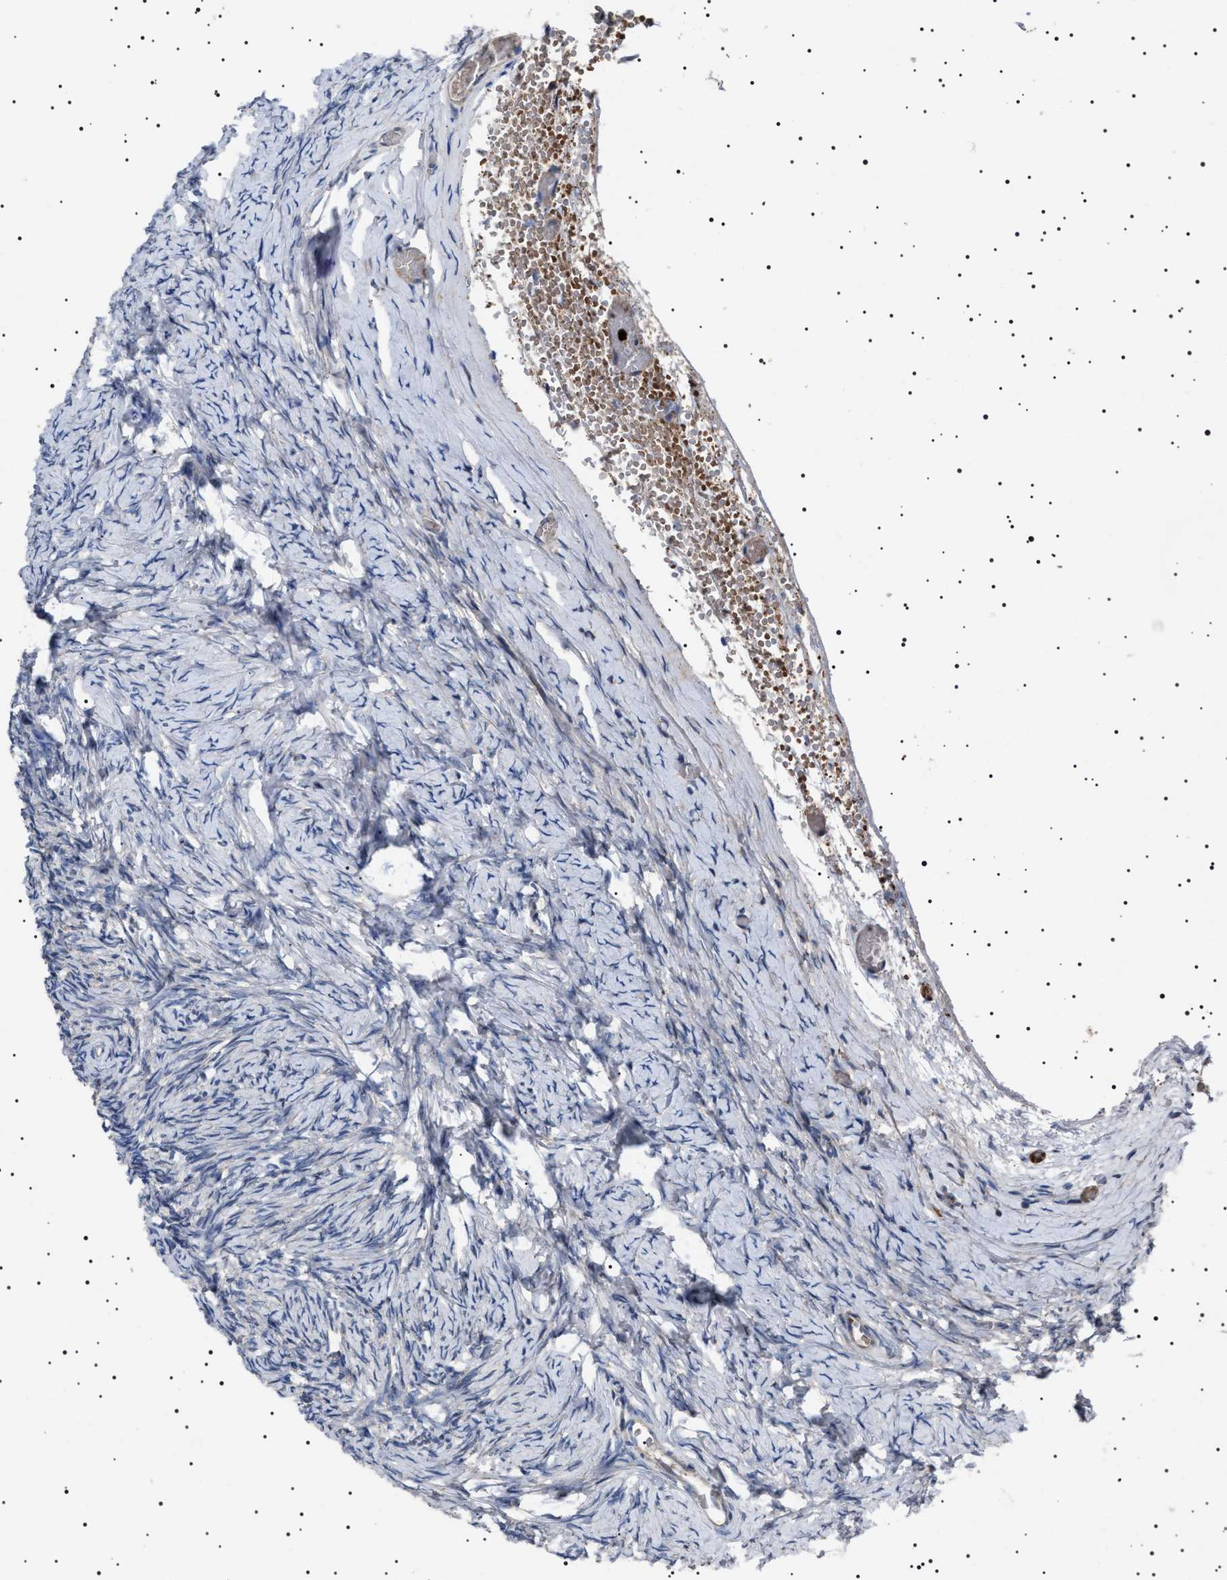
{"staining": {"intensity": "negative", "quantity": "none", "location": "none"}, "tissue": "ovary", "cell_type": "Ovarian stroma cells", "image_type": "normal", "snomed": [{"axis": "morphology", "description": "Normal tissue, NOS"}, {"axis": "topography", "description": "Ovary"}], "caption": "The IHC photomicrograph has no significant positivity in ovarian stroma cells of ovary. Nuclei are stained in blue.", "gene": "PTRH1", "patient": {"sex": "female", "age": 27}}